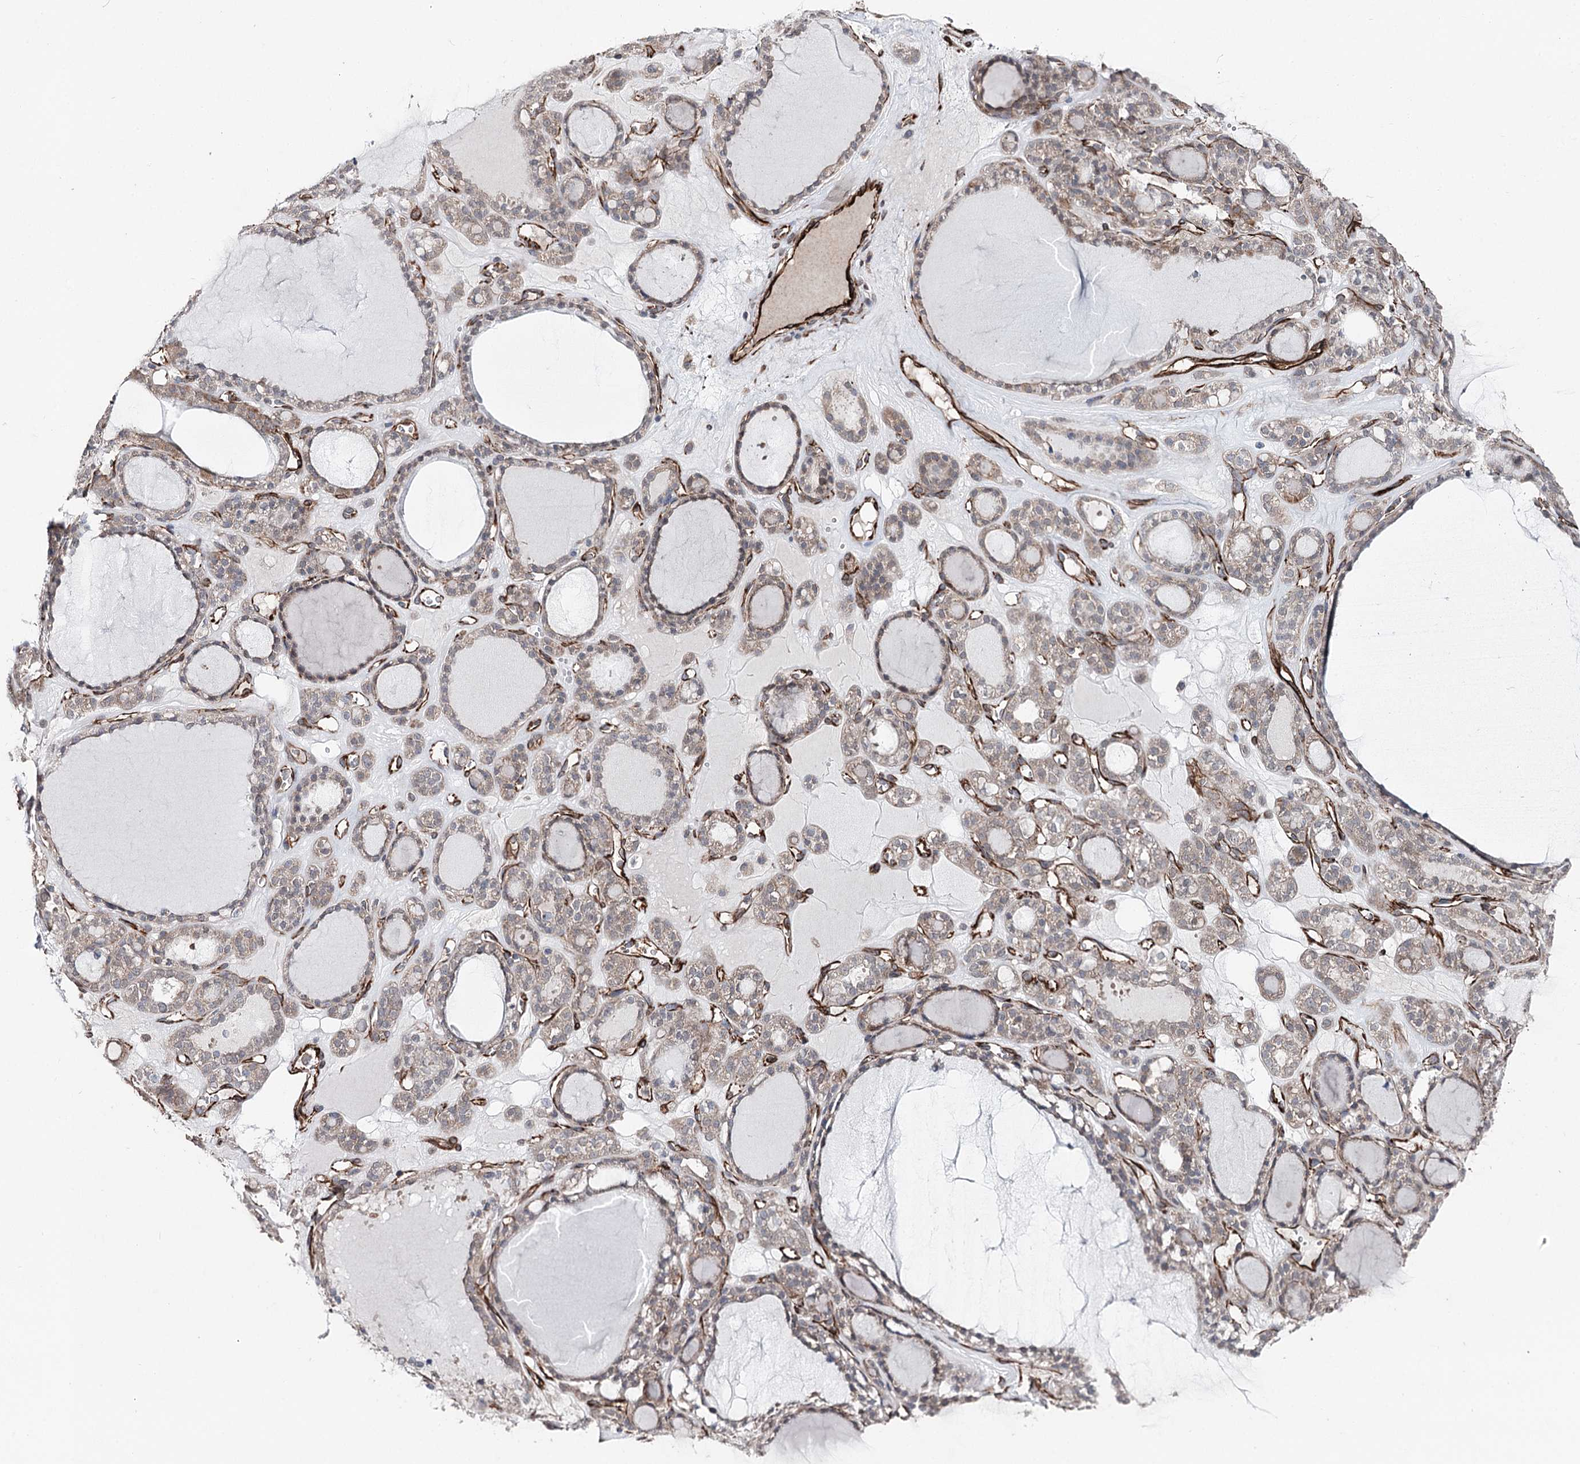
{"staining": {"intensity": "moderate", "quantity": "25%-75%", "location": "cytoplasmic/membranous"}, "tissue": "thyroid gland", "cell_type": "Glandular cells", "image_type": "normal", "snomed": [{"axis": "morphology", "description": "Normal tissue, NOS"}, {"axis": "topography", "description": "Thyroid gland"}], "caption": "DAB immunohistochemical staining of unremarkable human thyroid gland displays moderate cytoplasmic/membranous protein expression in approximately 25%-75% of glandular cells. (Stains: DAB in brown, nuclei in blue, Microscopy: brightfield microscopy at high magnification).", "gene": "MIB1", "patient": {"sex": "female", "age": 28}}